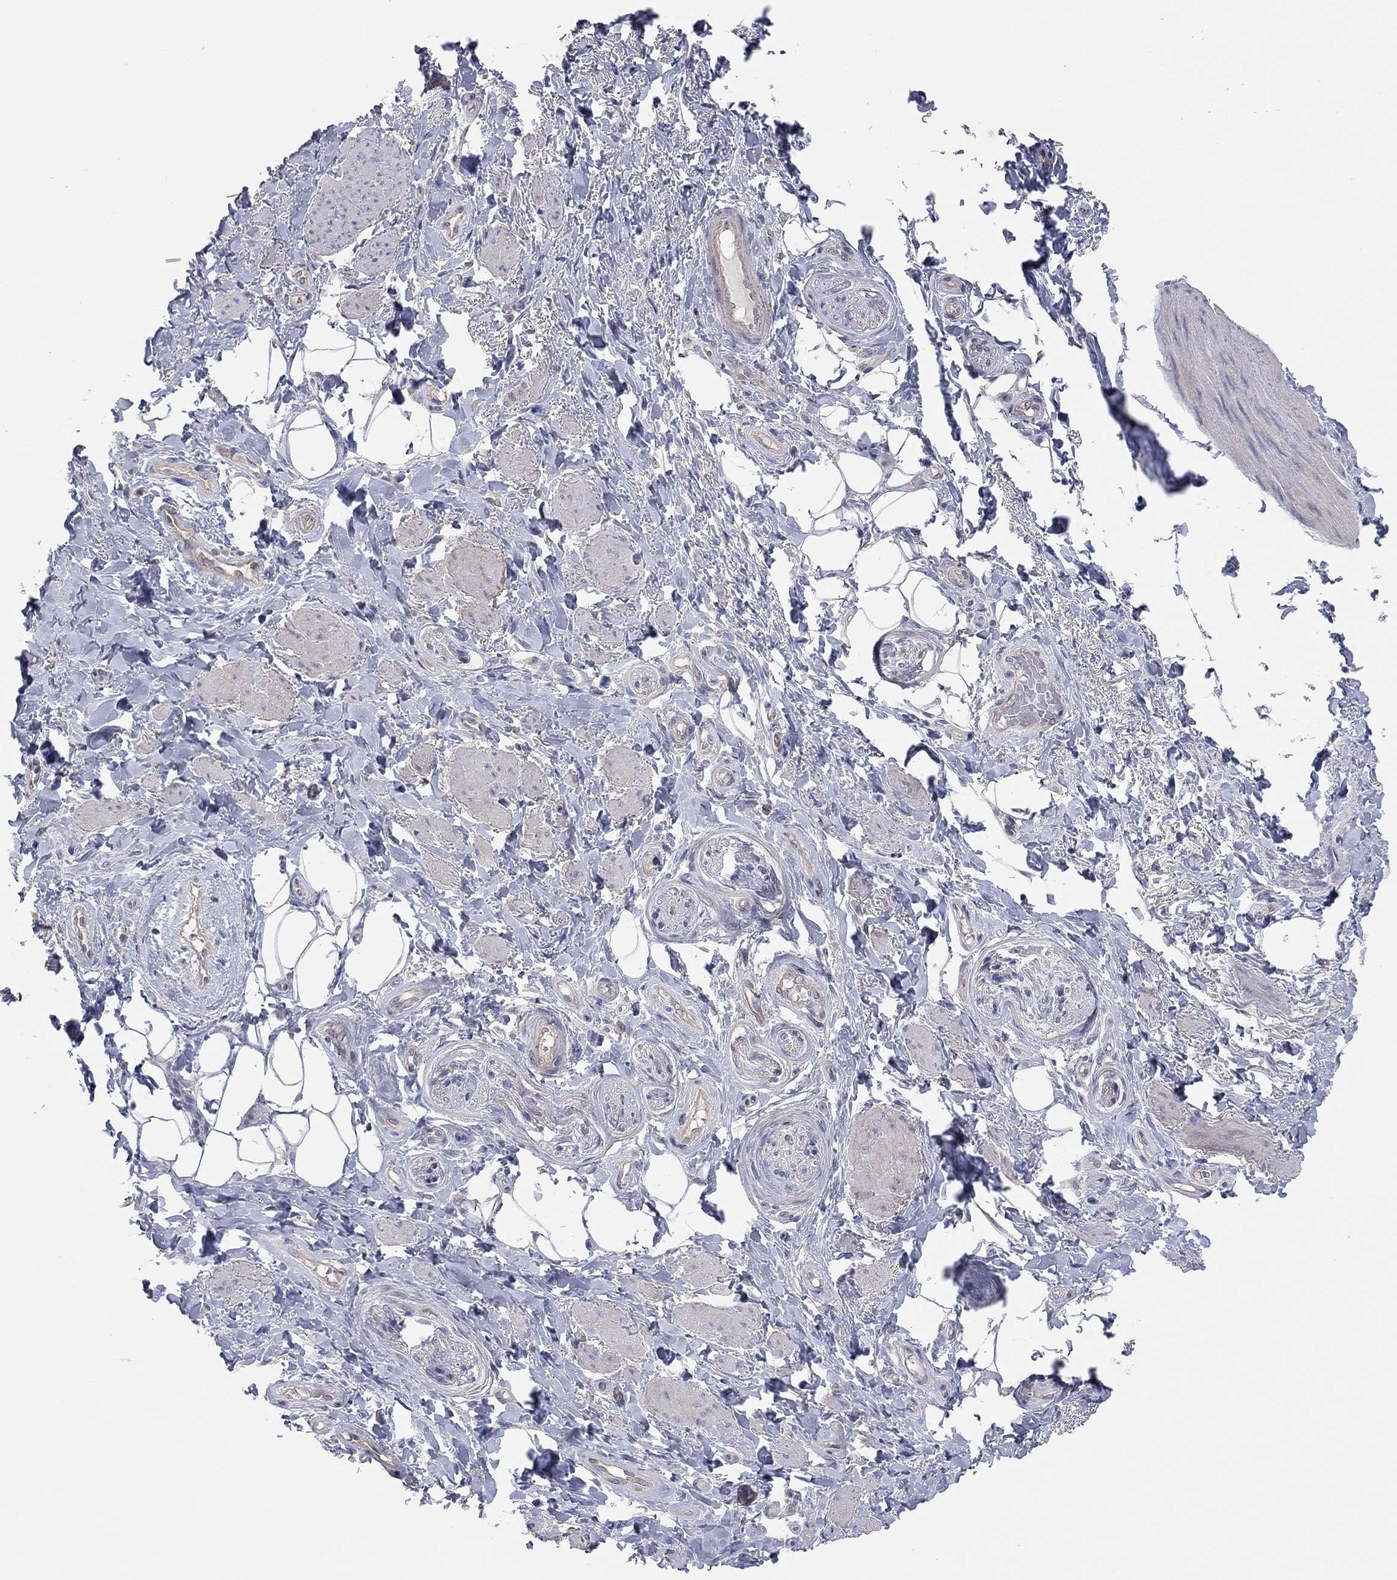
{"staining": {"intensity": "negative", "quantity": "none", "location": "none"}, "tissue": "adipose tissue", "cell_type": "Adipocytes", "image_type": "normal", "snomed": [{"axis": "morphology", "description": "Normal tissue, NOS"}, {"axis": "topography", "description": "Skeletal muscle"}, {"axis": "topography", "description": "Anal"}, {"axis": "topography", "description": "Peripheral nerve tissue"}], "caption": "Protein analysis of unremarkable adipose tissue displays no significant staining in adipocytes. Nuclei are stained in blue.", "gene": "KCNB1", "patient": {"sex": "male", "age": 53}}